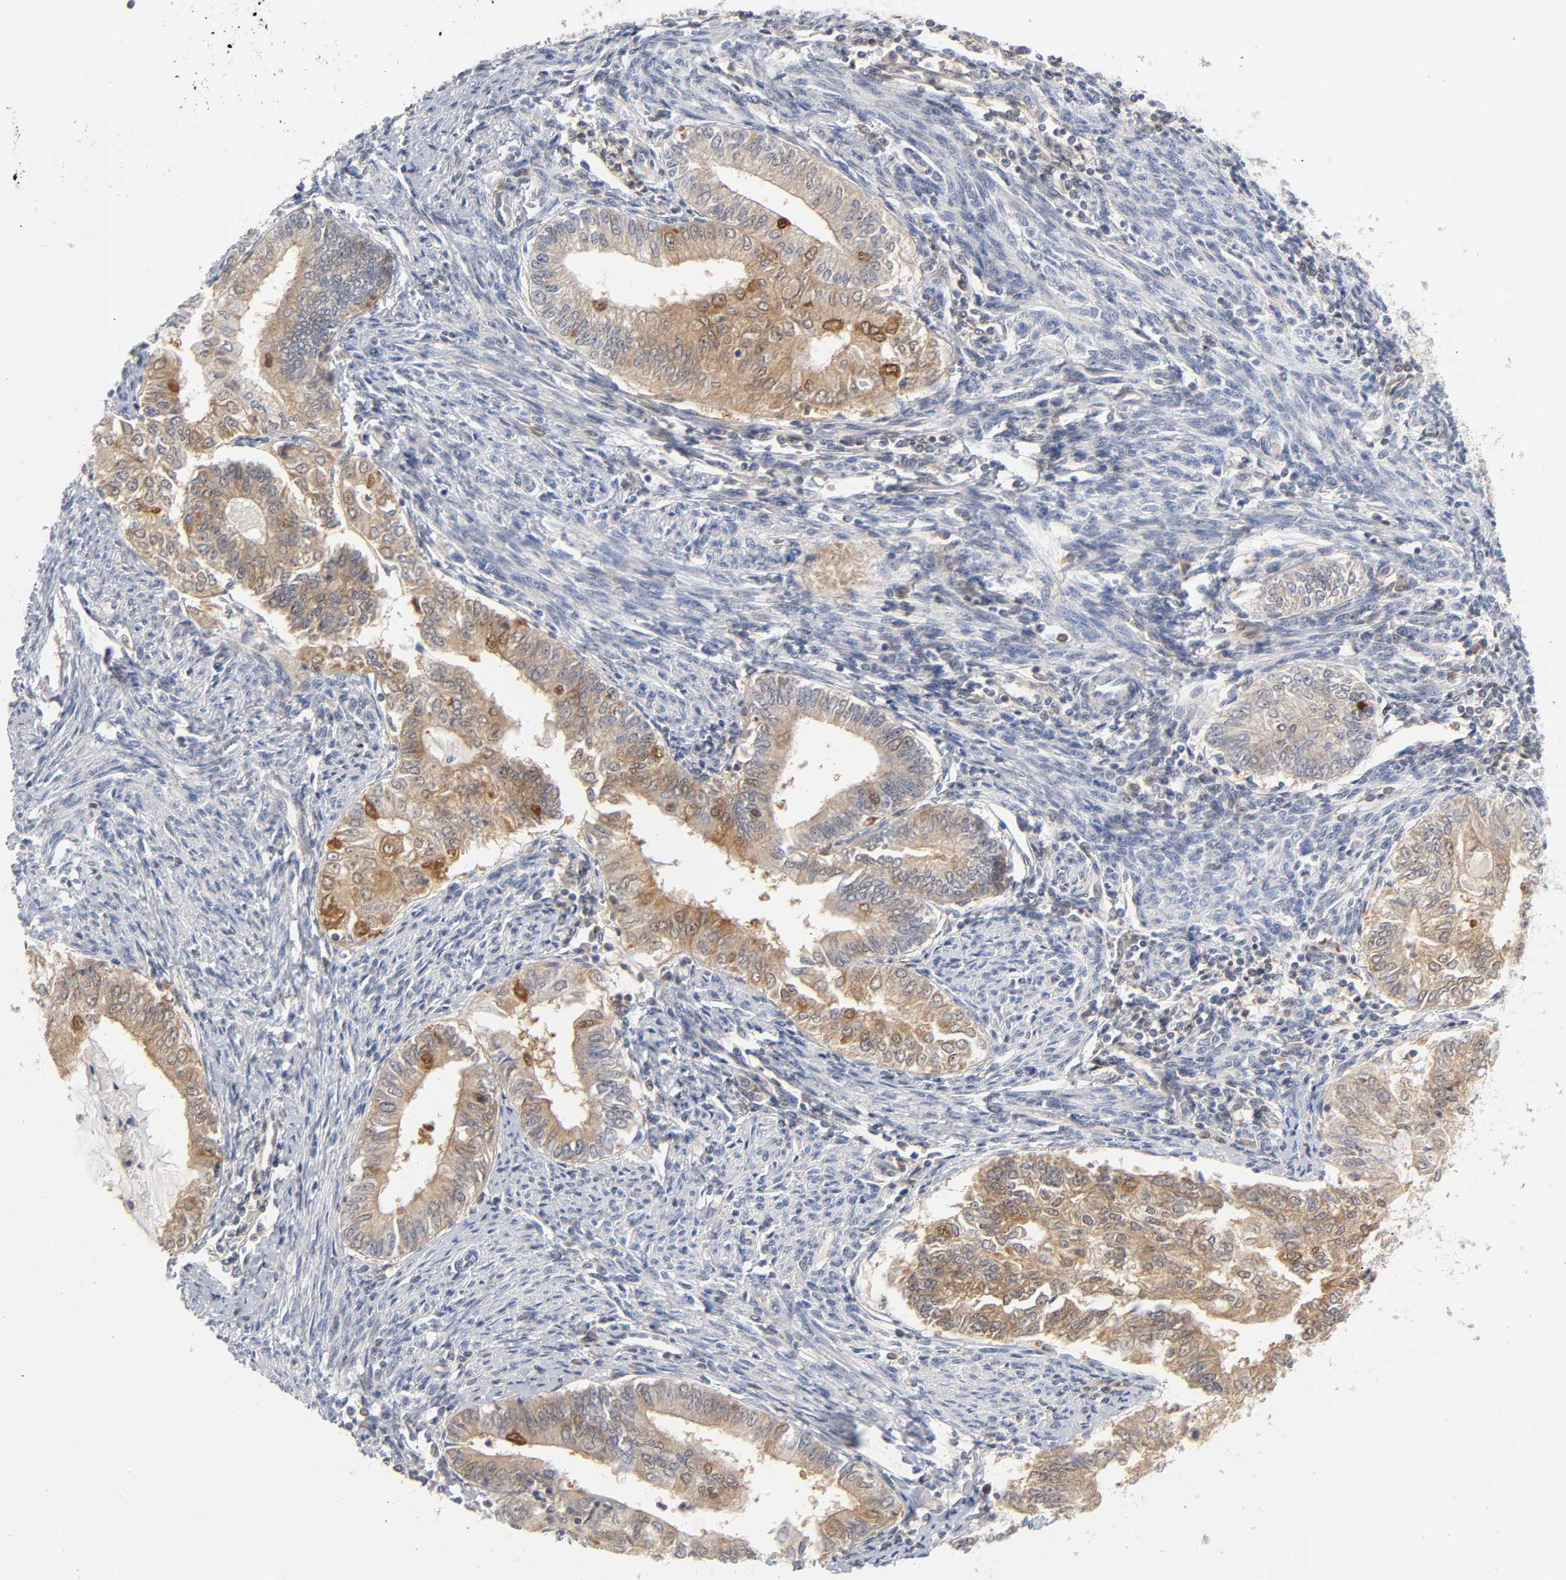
{"staining": {"intensity": "strong", "quantity": "25%-75%", "location": "cytoplasmic/membranous"}, "tissue": "endometrial cancer", "cell_type": "Tumor cells", "image_type": "cancer", "snomed": [{"axis": "morphology", "description": "Adenocarcinoma, NOS"}, {"axis": "topography", "description": "Endometrium"}], "caption": "Adenocarcinoma (endometrial) stained with immunohistochemistry exhibits strong cytoplasmic/membranous positivity in approximately 25%-75% of tumor cells. (DAB (3,3'-diaminobenzidine) IHC with brightfield microscopy, high magnification).", "gene": "DFFB", "patient": {"sex": "female", "age": 66}}